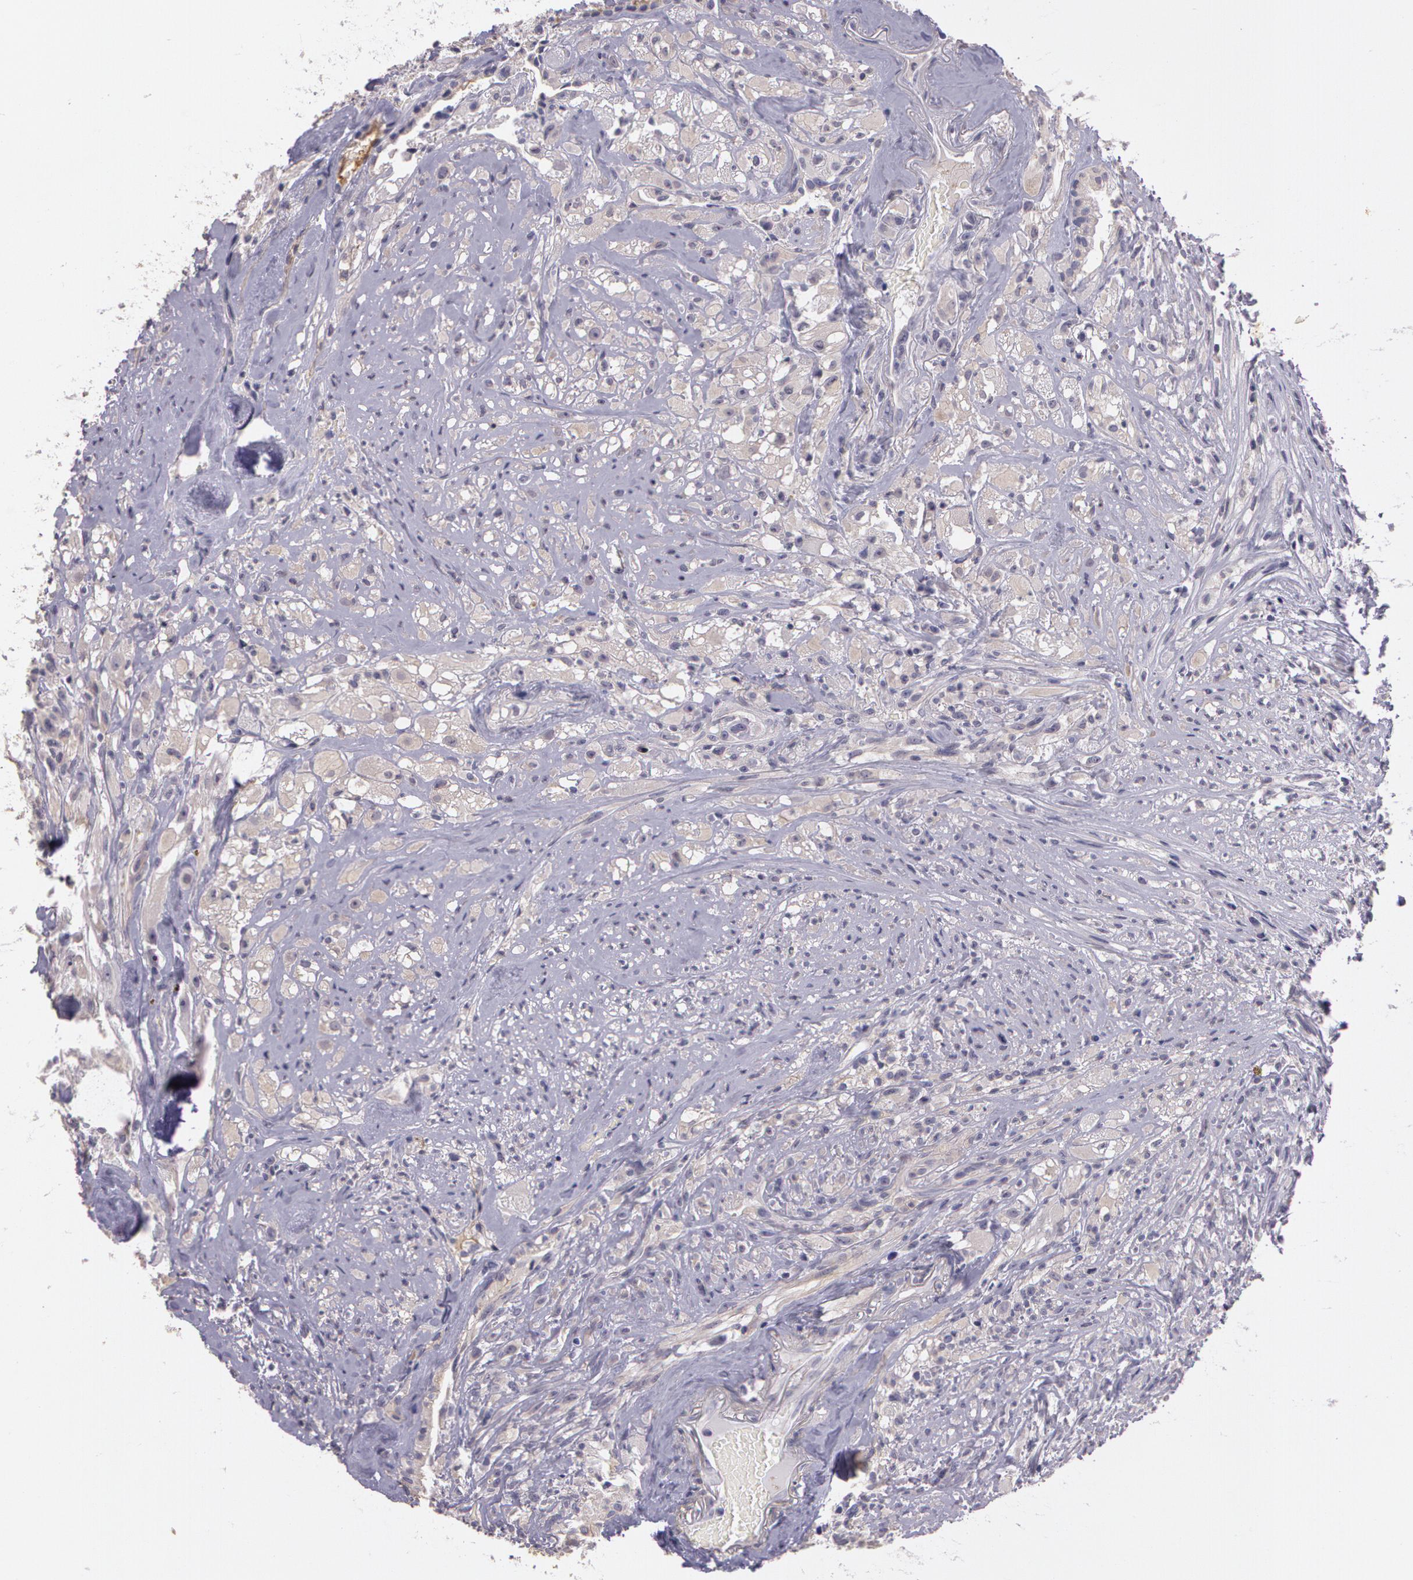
{"staining": {"intensity": "negative", "quantity": "none", "location": "none"}, "tissue": "glioma", "cell_type": "Tumor cells", "image_type": "cancer", "snomed": [{"axis": "morphology", "description": "Glioma, malignant, High grade"}, {"axis": "topography", "description": "Brain"}], "caption": "This is an immunohistochemistry histopathology image of human glioma. There is no staining in tumor cells.", "gene": "G2E3", "patient": {"sex": "male", "age": 48}}